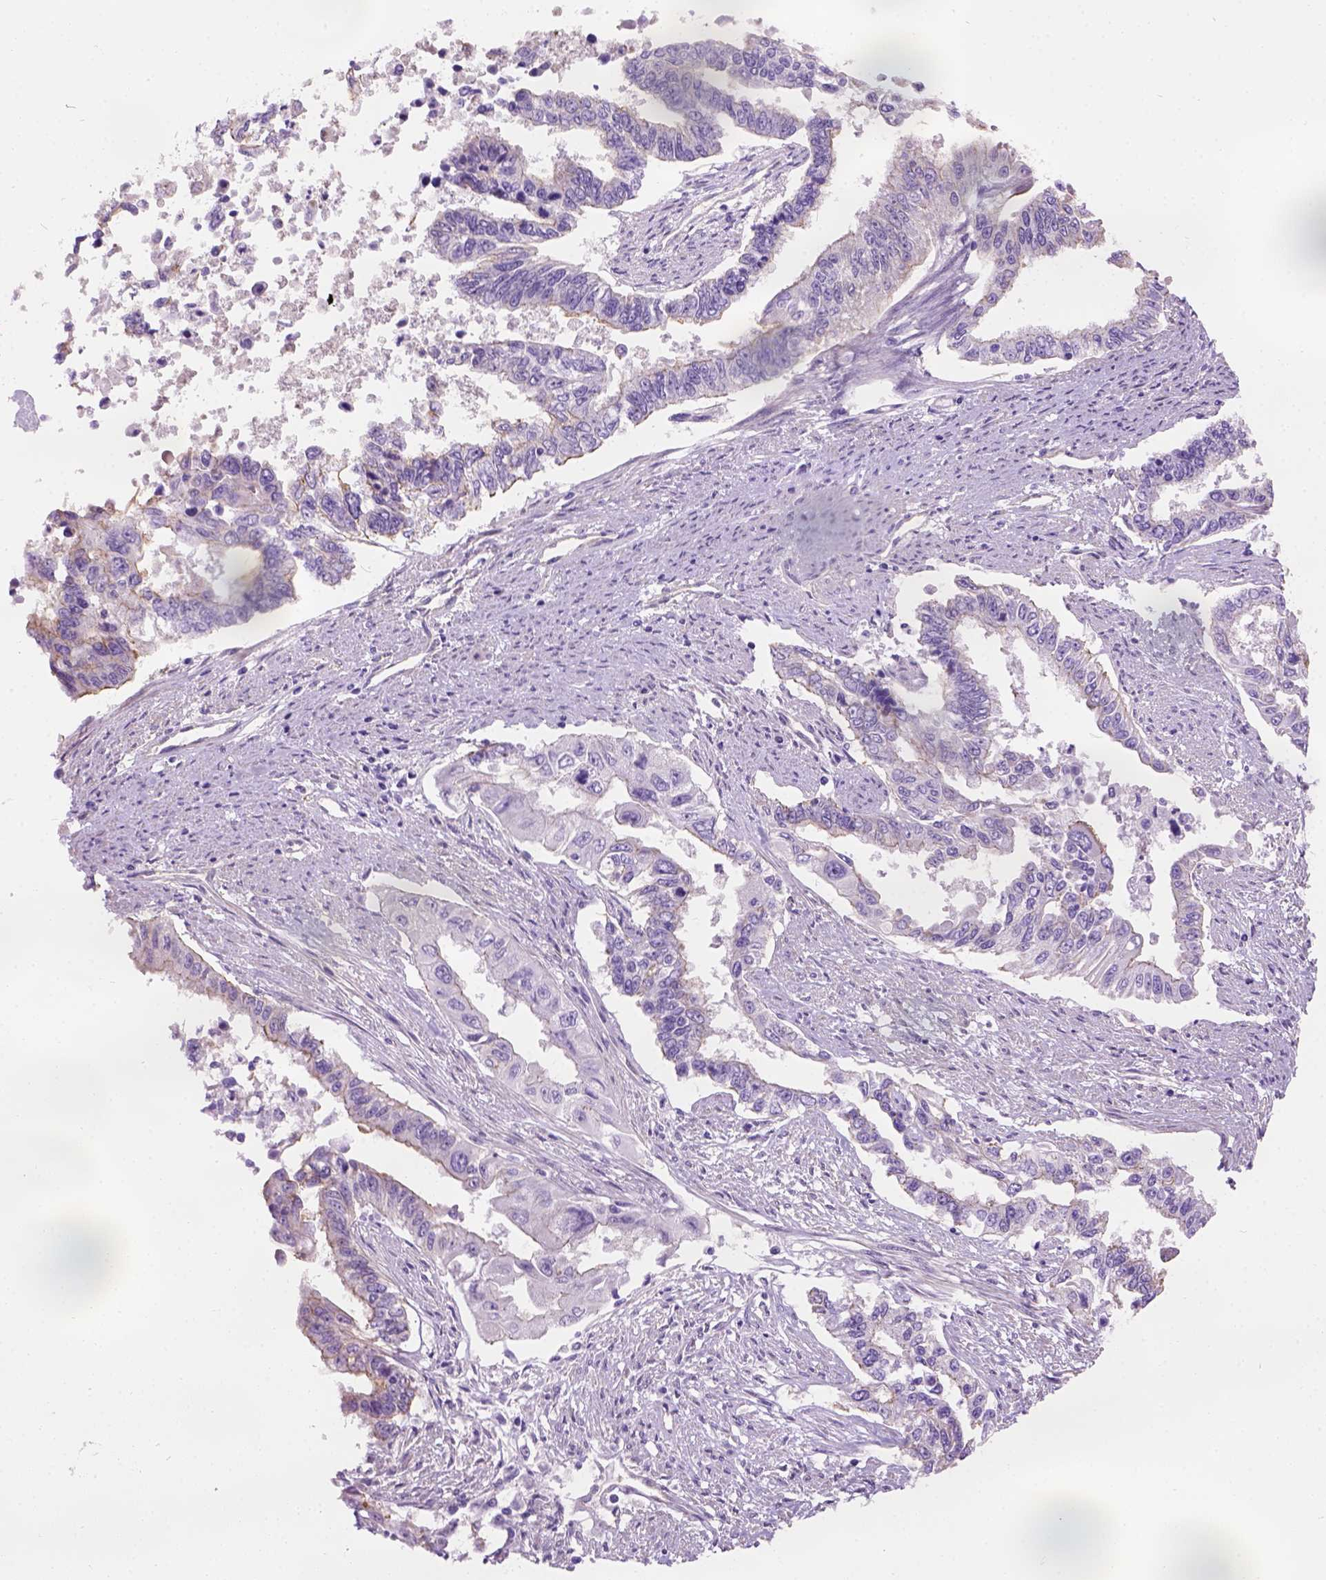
{"staining": {"intensity": "negative", "quantity": "none", "location": "none"}, "tissue": "endometrial cancer", "cell_type": "Tumor cells", "image_type": "cancer", "snomed": [{"axis": "morphology", "description": "Adenocarcinoma, NOS"}, {"axis": "topography", "description": "Uterus"}], "caption": "A high-resolution photomicrograph shows immunohistochemistry staining of endometrial adenocarcinoma, which shows no significant expression in tumor cells. (Immunohistochemistry (ihc), brightfield microscopy, high magnification).", "gene": "PHF7", "patient": {"sex": "female", "age": 59}}